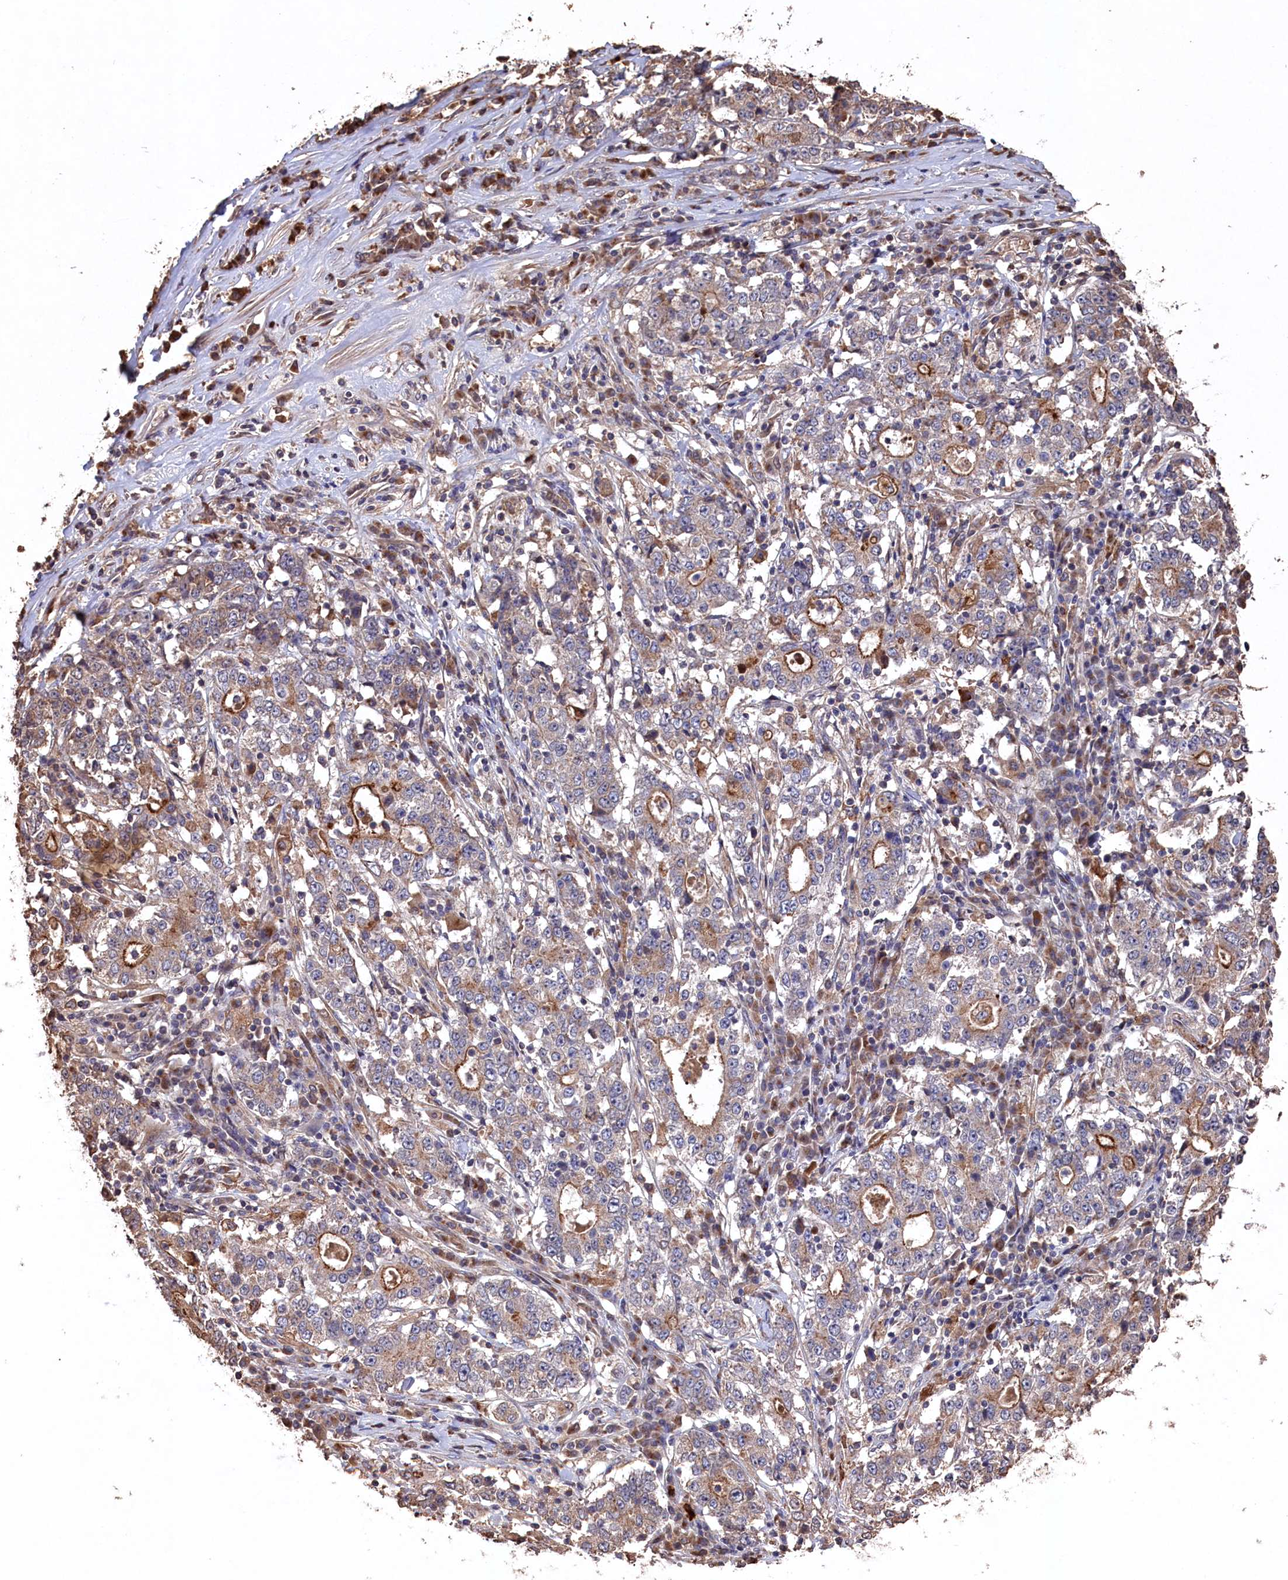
{"staining": {"intensity": "moderate", "quantity": "<25%", "location": "cytoplasmic/membranous"}, "tissue": "stomach cancer", "cell_type": "Tumor cells", "image_type": "cancer", "snomed": [{"axis": "morphology", "description": "Adenocarcinoma, NOS"}, {"axis": "topography", "description": "Stomach"}], "caption": "Human stomach cancer stained with a brown dye demonstrates moderate cytoplasmic/membranous positive expression in about <25% of tumor cells.", "gene": "NAA60", "patient": {"sex": "male", "age": 59}}